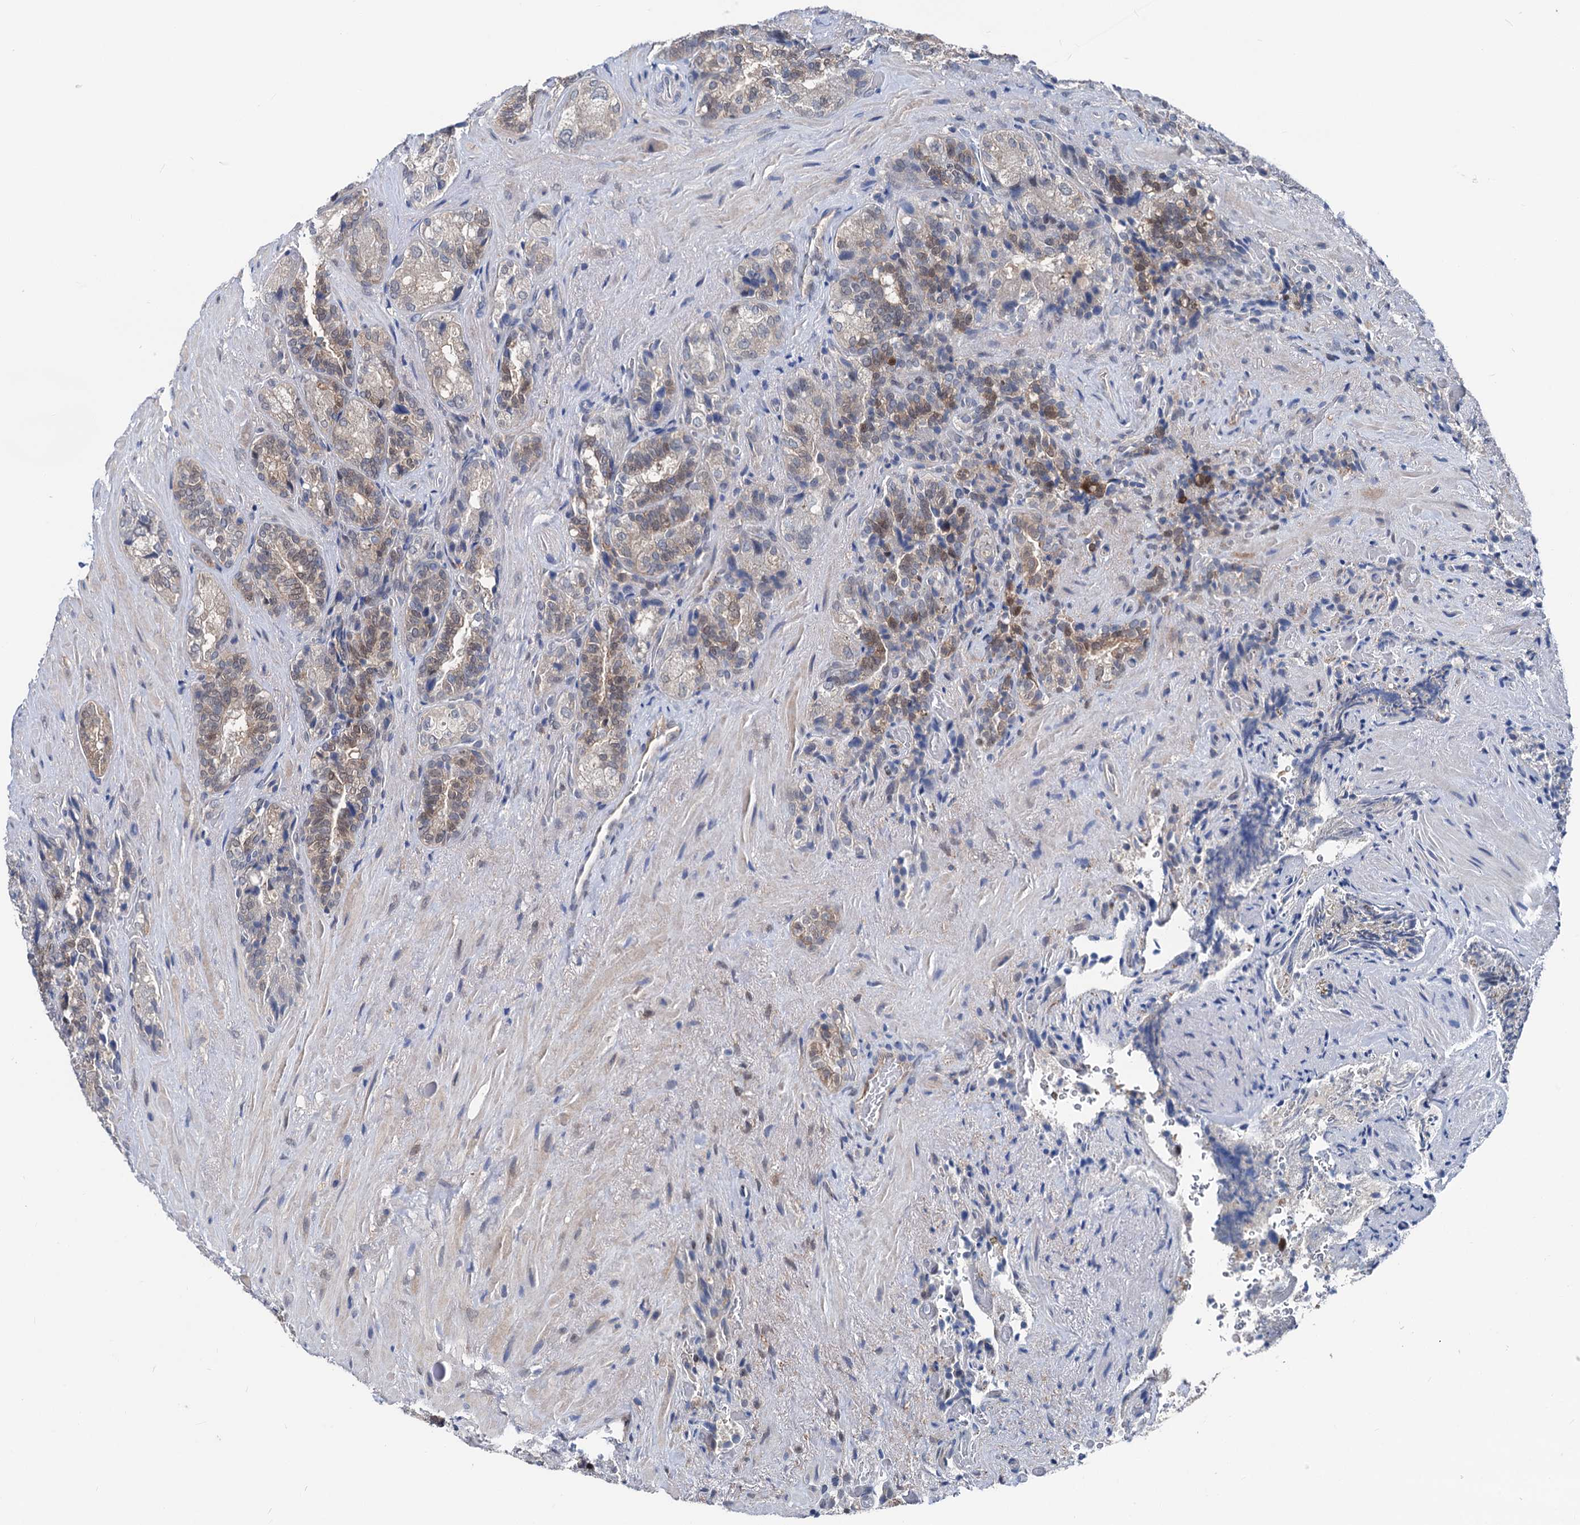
{"staining": {"intensity": "weak", "quantity": "25%-75%", "location": "cytoplasmic/membranous,nuclear"}, "tissue": "seminal vesicle", "cell_type": "Glandular cells", "image_type": "normal", "snomed": [{"axis": "morphology", "description": "Normal tissue, NOS"}, {"axis": "topography", "description": "Prostate and seminal vesicle, NOS"}, {"axis": "topography", "description": "Prostate"}, {"axis": "topography", "description": "Seminal veicle"}], "caption": "Weak cytoplasmic/membranous,nuclear staining is appreciated in approximately 25%-75% of glandular cells in unremarkable seminal vesicle.", "gene": "GLO1", "patient": {"sex": "male", "age": 67}}